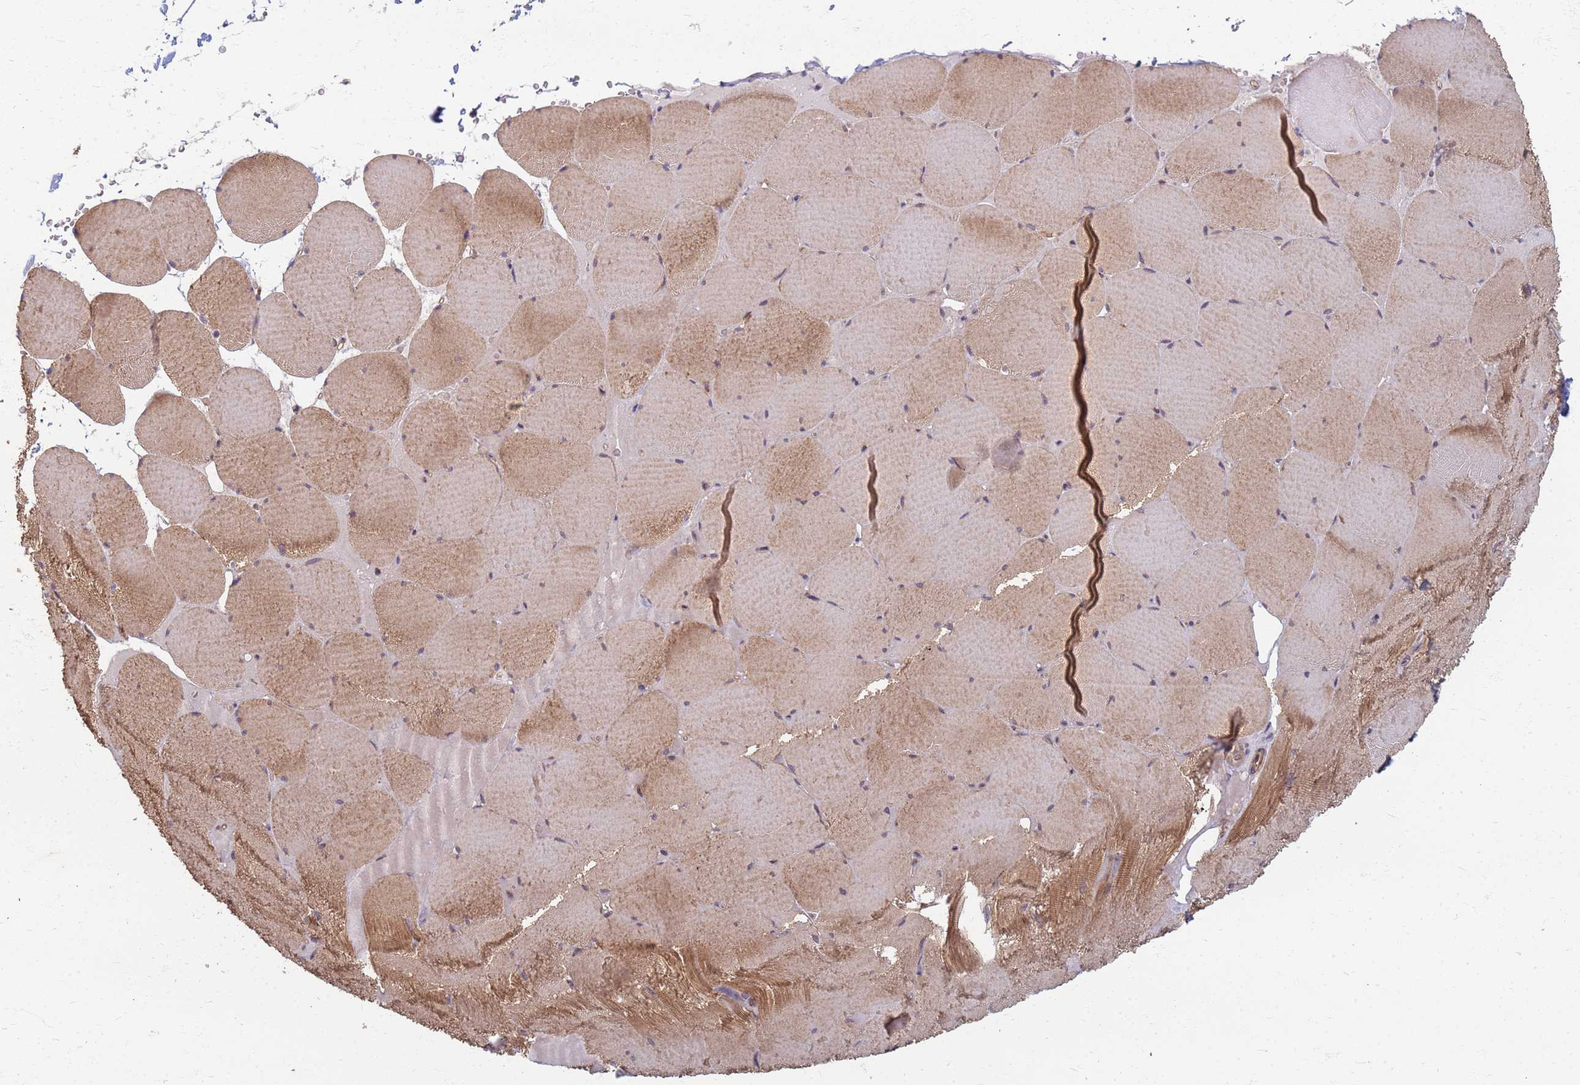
{"staining": {"intensity": "moderate", "quantity": ">75%", "location": "cytoplasmic/membranous"}, "tissue": "skeletal muscle", "cell_type": "Myocytes", "image_type": "normal", "snomed": [{"axis": "morphology", "description": "Normal tissue, NOS"}, {"axis": "topography", "description": "Skeletal muscle"}, {"axis": "topography", "description": "Head-Neck"}], "caption": "An image showing moderate cytoplasmic/membranous expression in approximately >75% of myocytes in benign skeletal muscle, as visualized by brown immunohistochemical staining.", "gene": "ITGB4", "patient": {"sex": "male", "age": 66}}